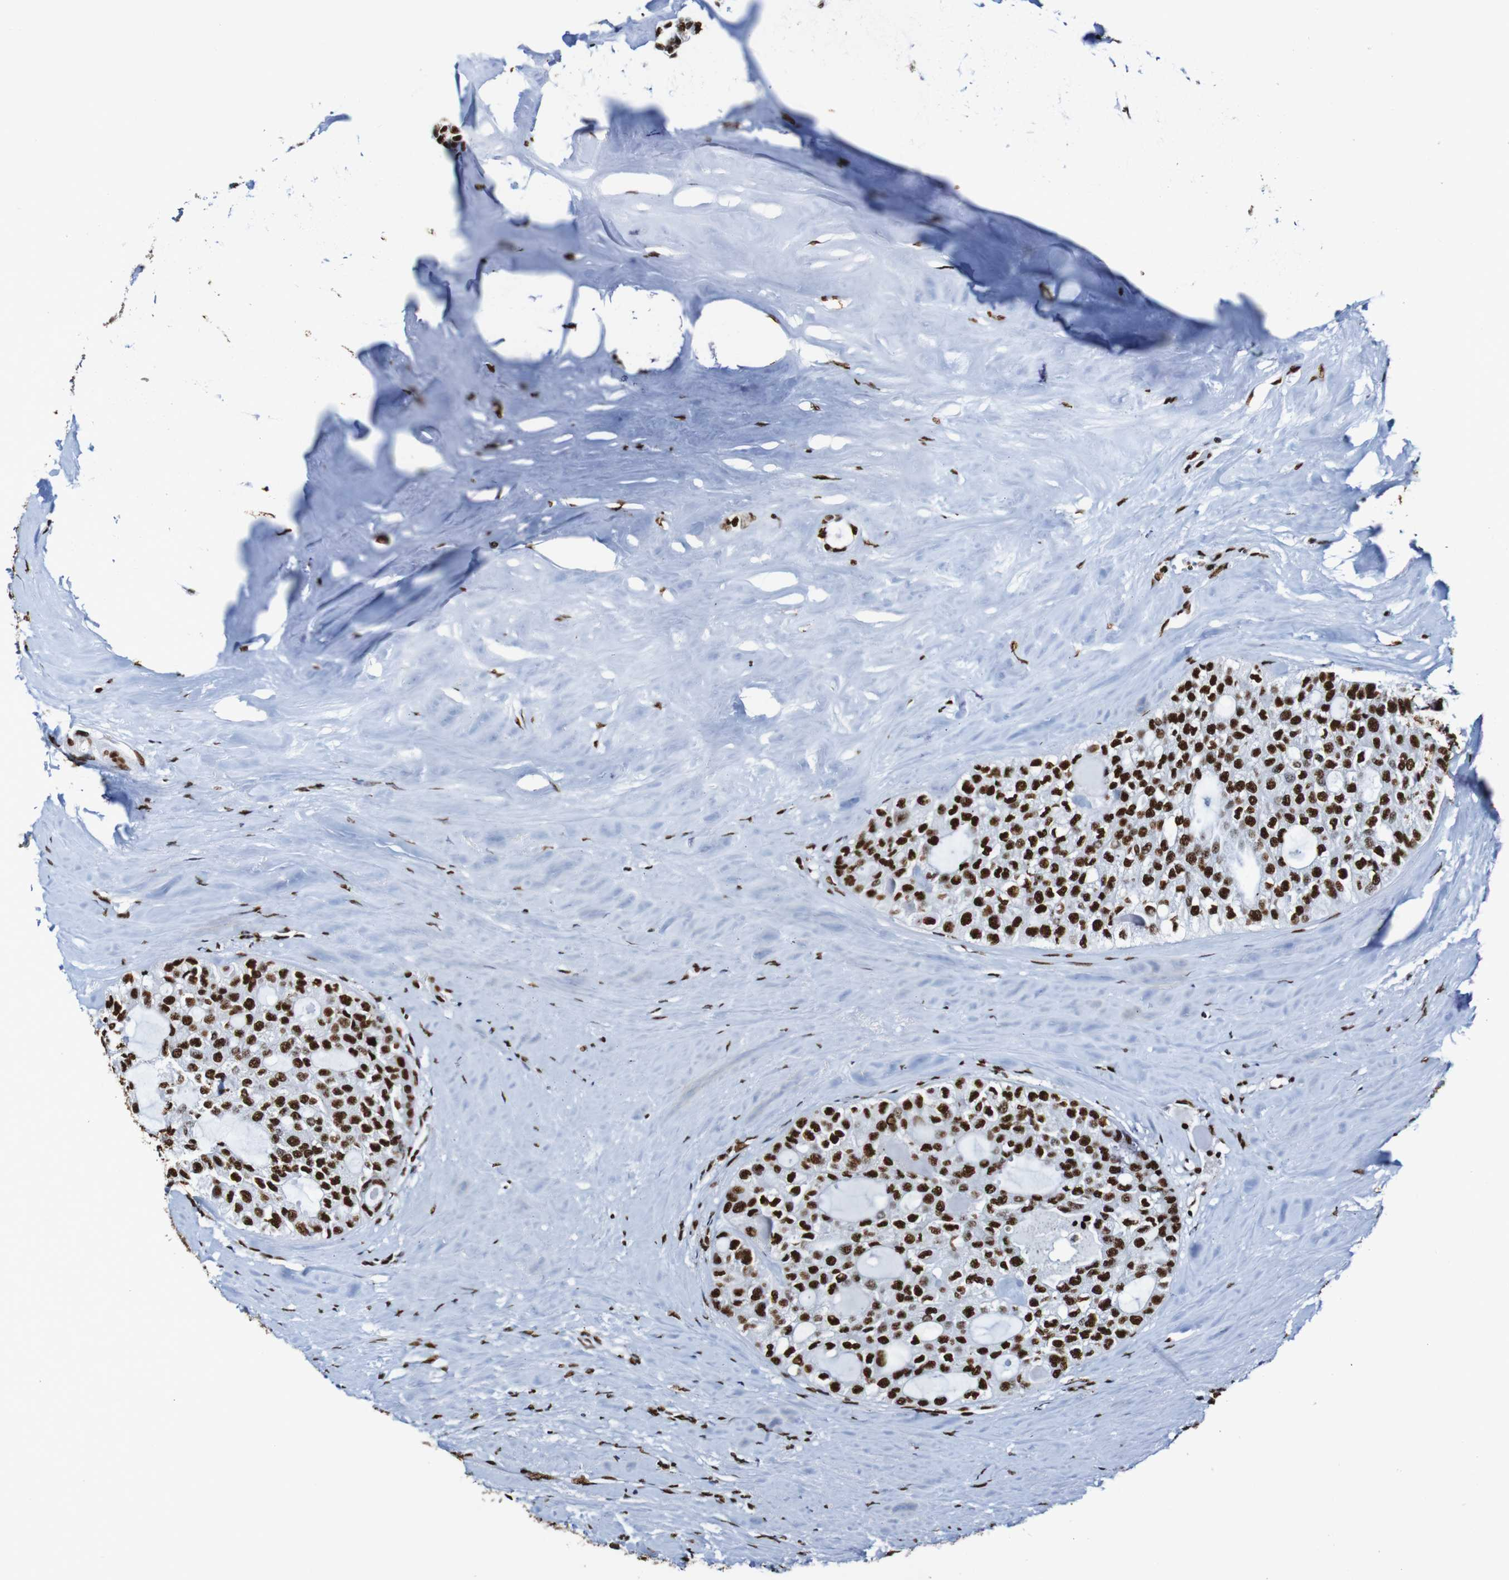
{"staining": {"intensity": "strong", "quantity": ">75%", "location": "nuclear"}, "tissue": "thyroid cancer", "cell_type": "Tumor cells", "image_type": "cancer", "snomed": [{"axis": "morphology", "description": "Follicular adenoma carcinoma, NOS"}, {"axis": "topography", "description": "Thyroid gland"}], "caption": "This histopathology image exhibits IHC staining of thyroid cancer, with high strong nuclear expression in approximately >75% of tumor cells.", "gene": "SRSF3", "patient": {"sex": "male", "age": 75}}